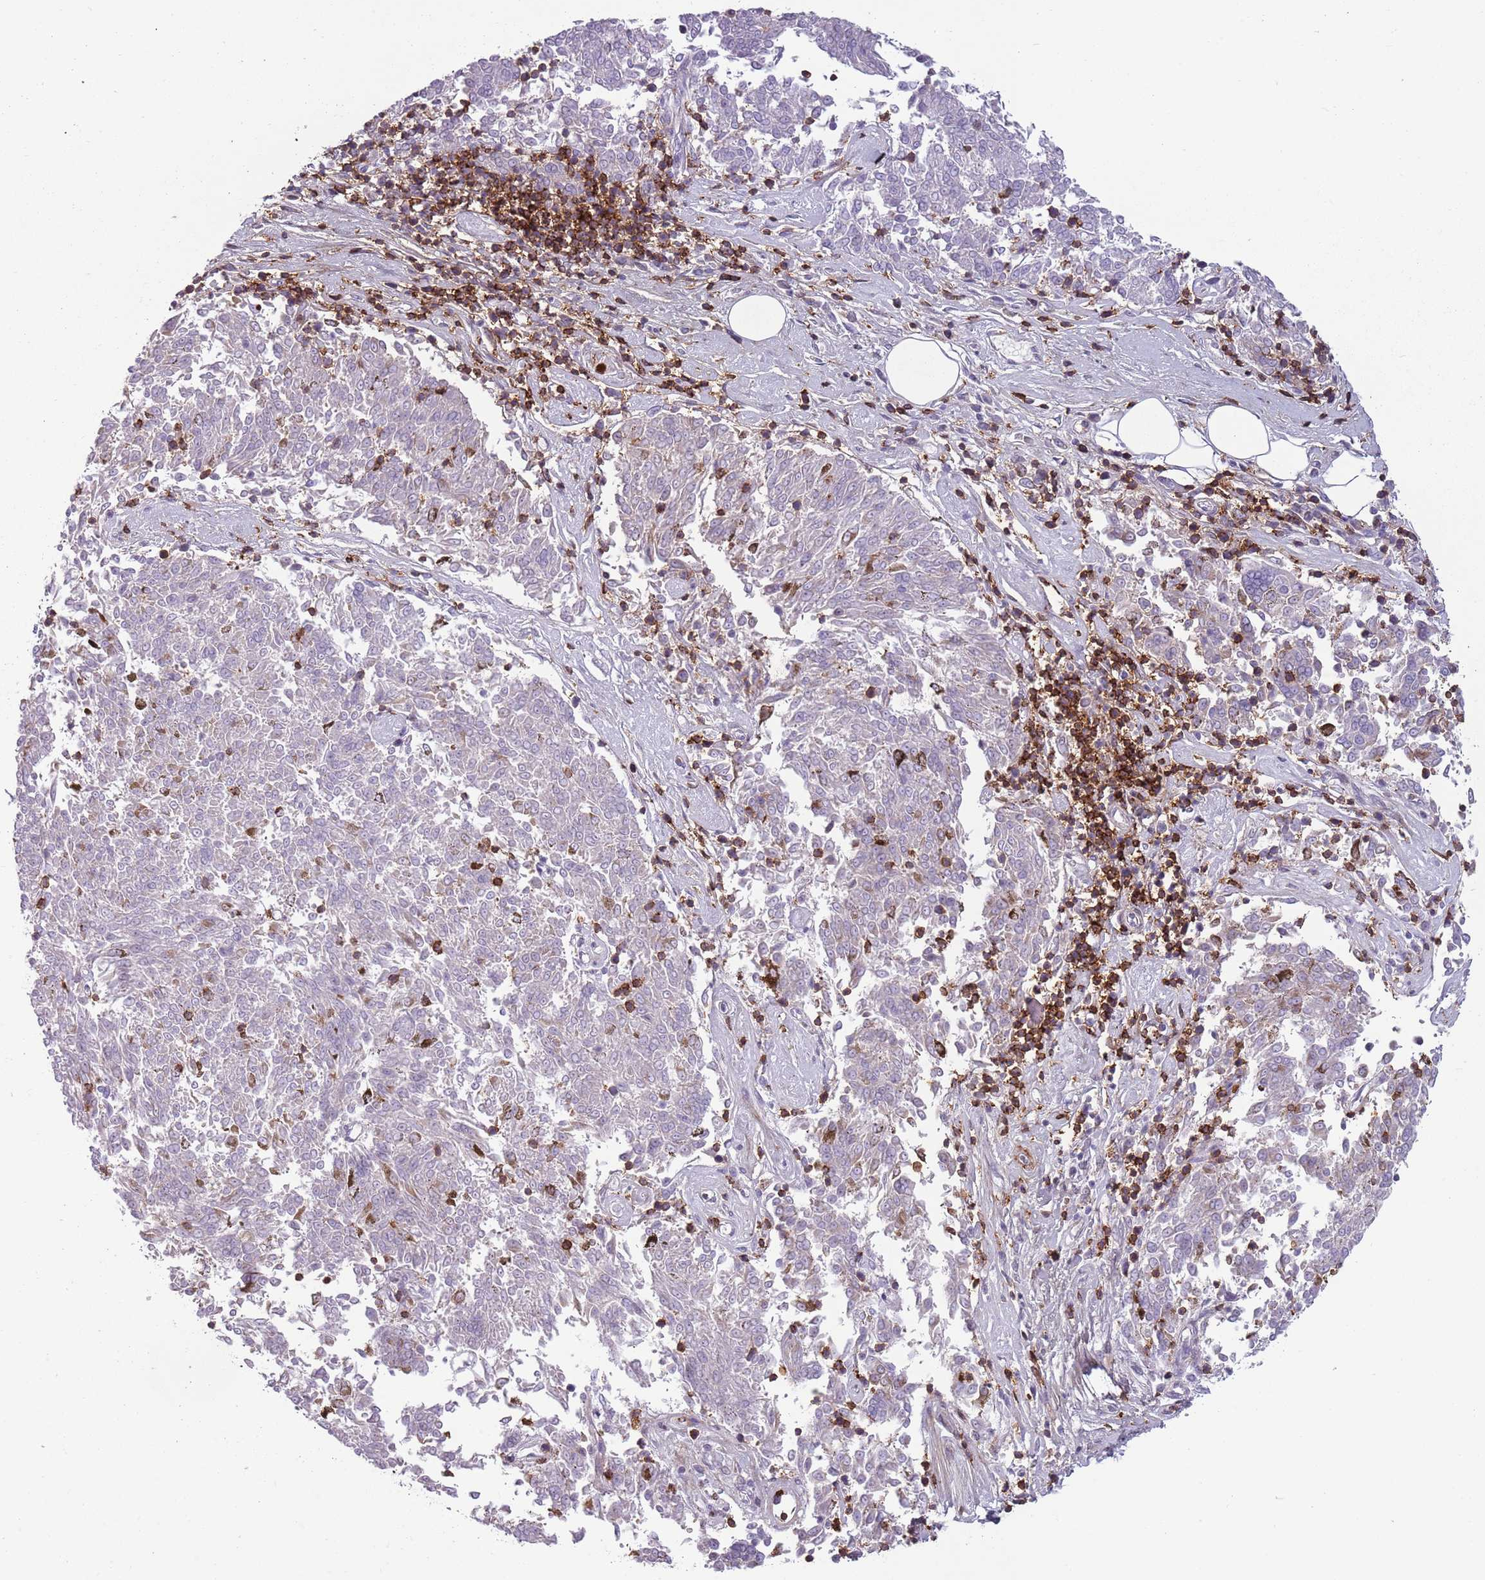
{"staining": {"intensity": "negative", "quantity": "none", "location": "none"}, "tissue": "melanoma", "cell_type": "Tumor cells", "image_type": "cancer", "snomed": [{"axis": "morphology", "description": "Malignant melanoma, NOS"}, {"axis": "topography", "description": "Skin"}], "caption": "Immunohistochemistry of malignant melanoma displays no staining in tumor cells.", "gene": "ZNF583", "patient": {"sex": "female", "age": 72}}